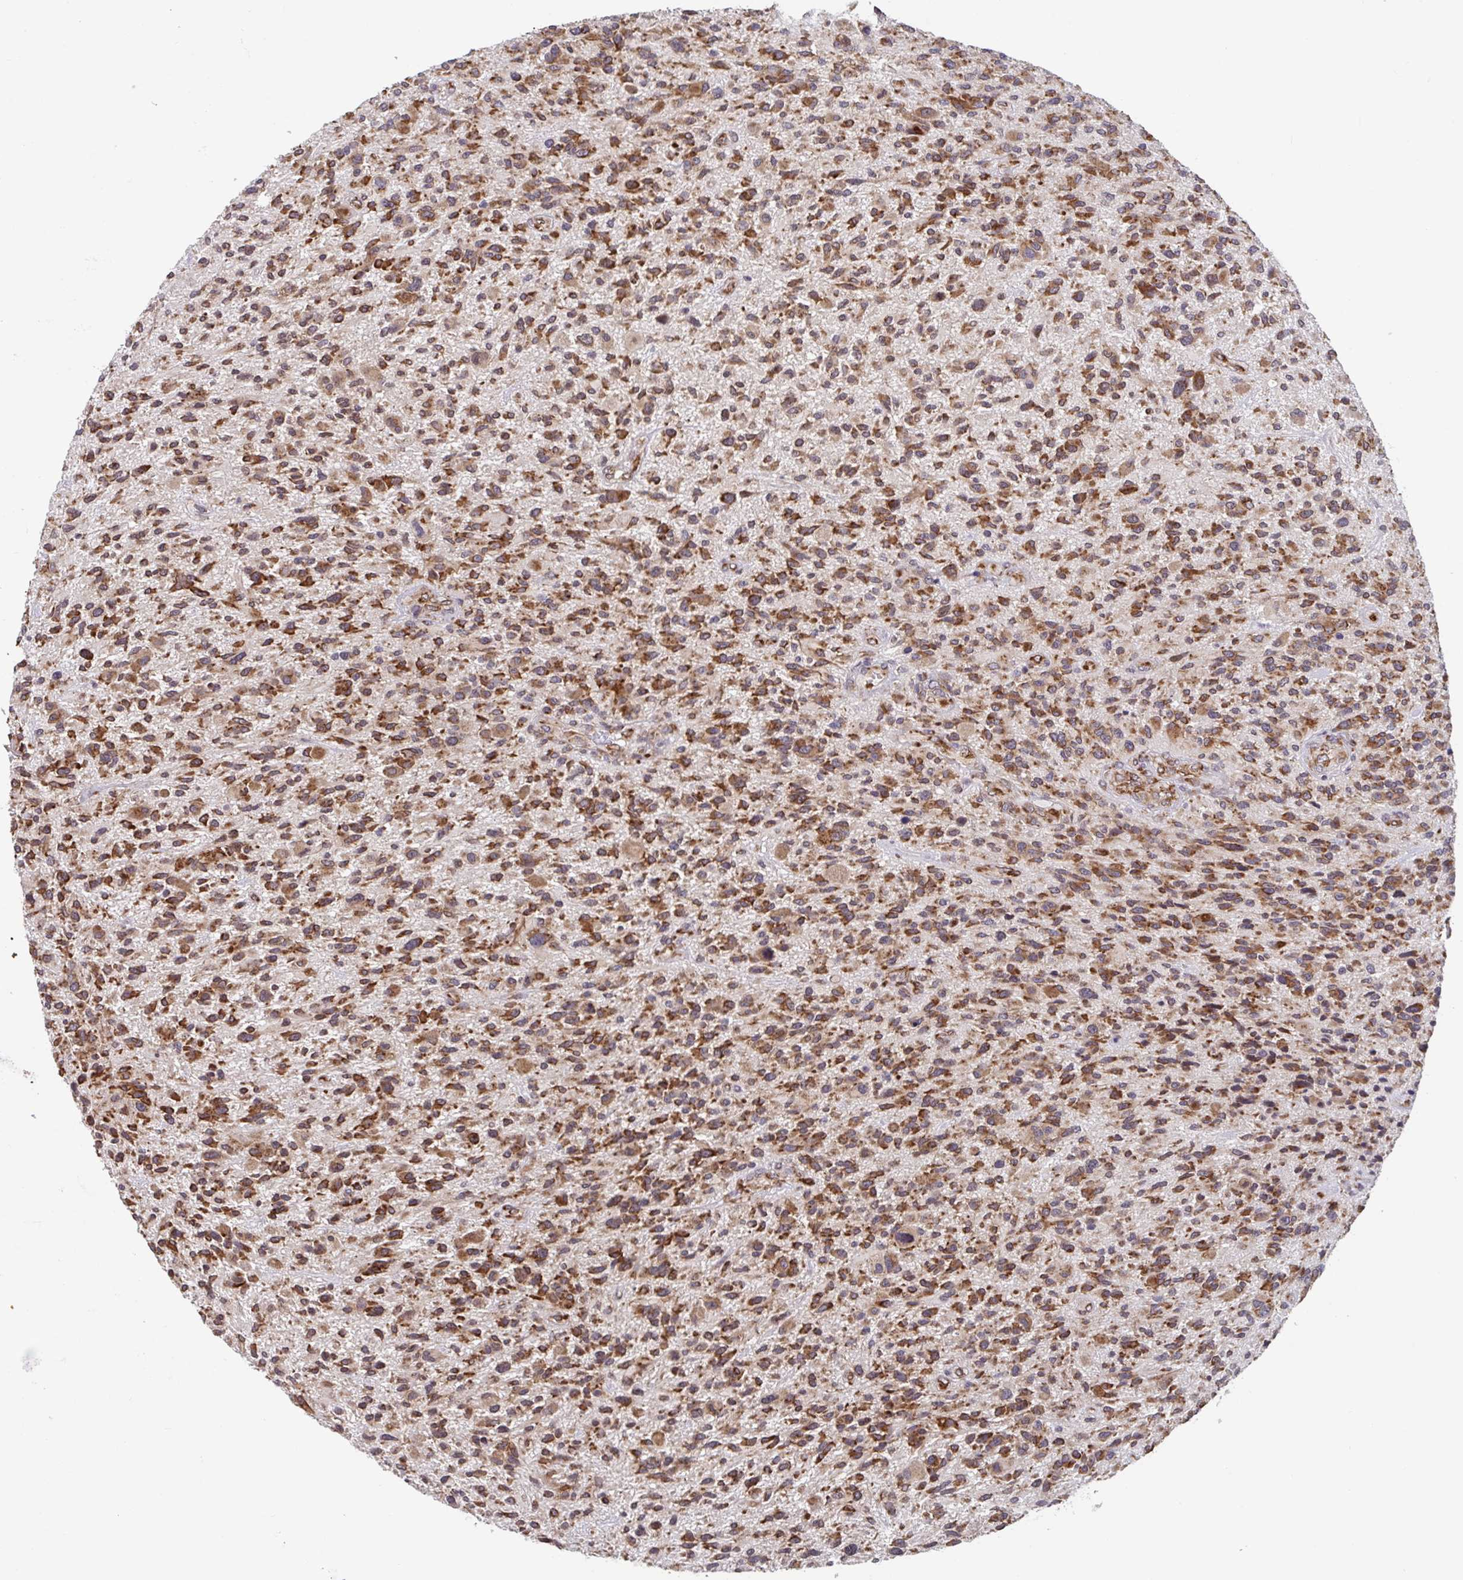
{"staining": {"intensity": "moderate", "quantity": ">75%", "location": "cytoplasmic/membranous"}, "tissue": "glioma", "cell_type": "Tumor cells", "image_type": "cancer", "snomed": [{"axis": "morphology", "description": "Glioma, malignant, High grade"}, {"axis": "topography", "description": "Brain"}], "caption": "This image reveals immunohistochemistry staining of glioma, with medium moderate cytoplasmic/membranous expression in approximately >75% of tumor cells.", "gene": "ATP5MJ", "patient": {"sex": "male", "age": 47}}